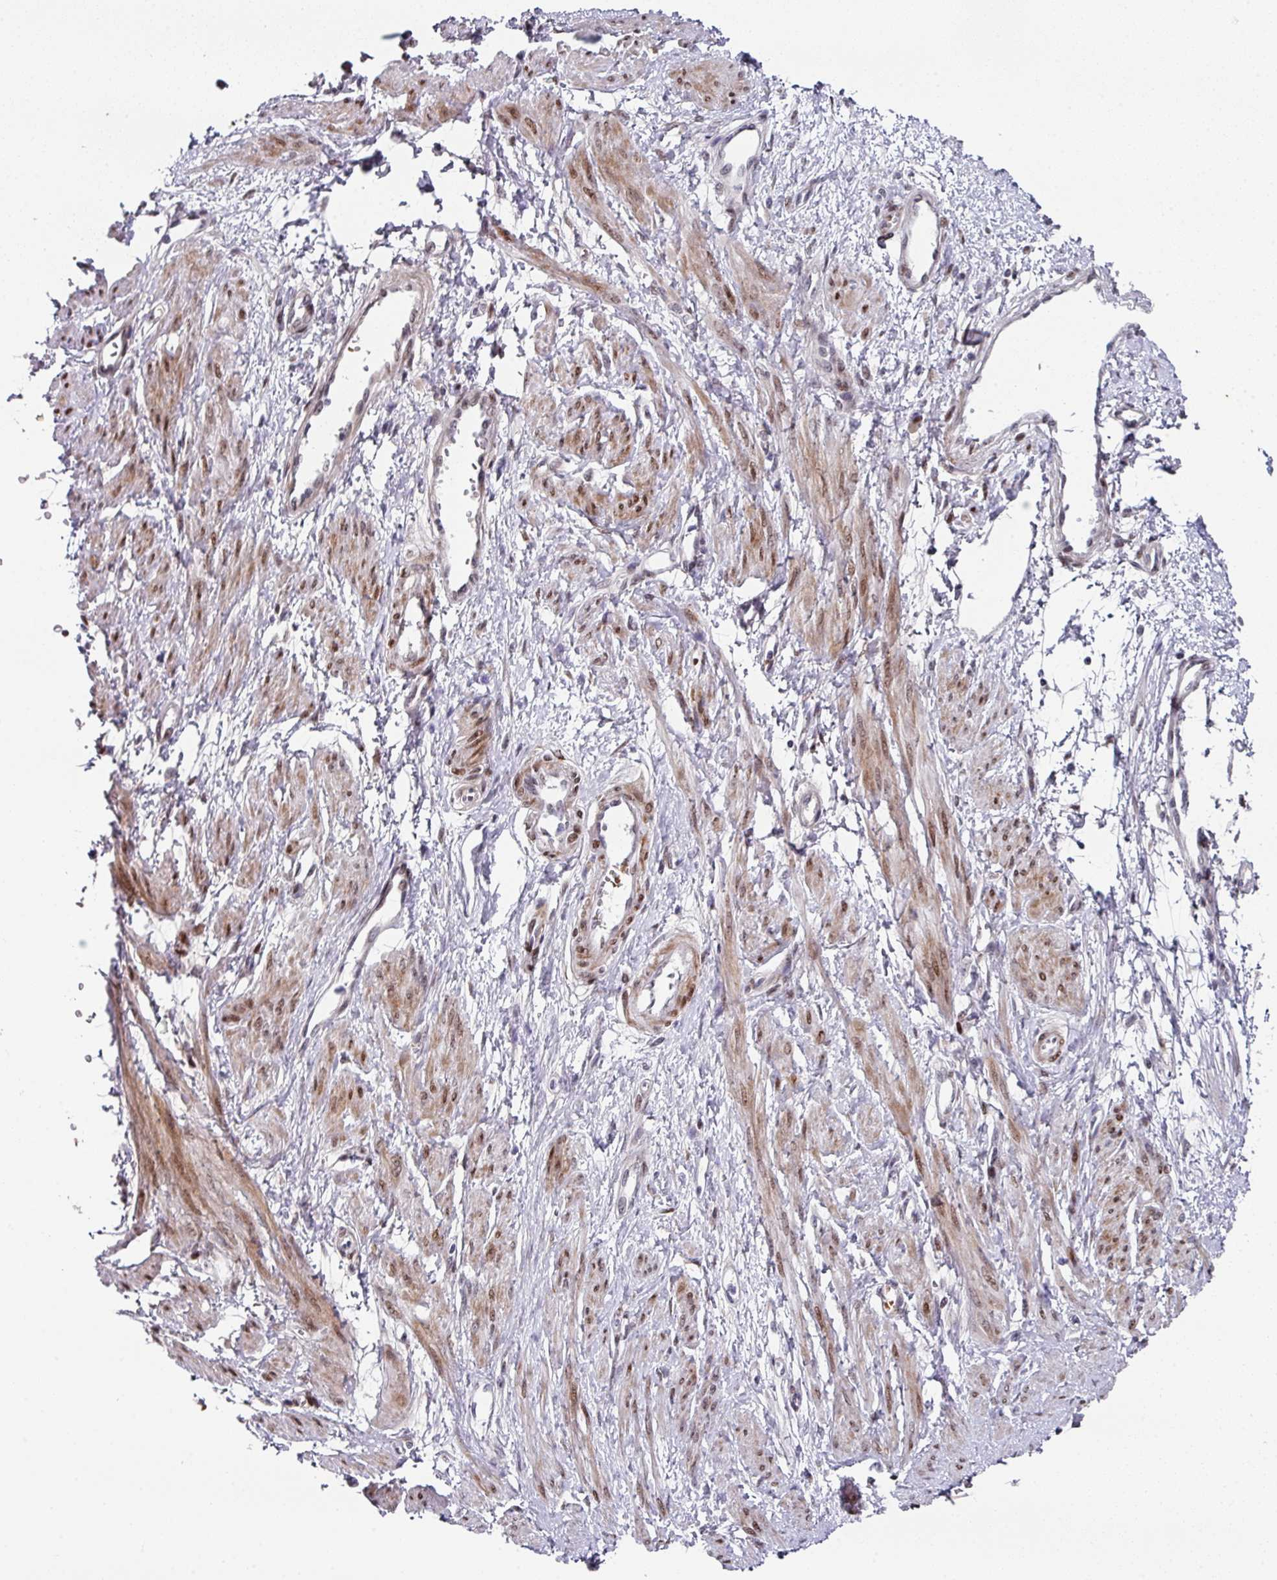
{"staining": {"intensity": "moderate", "quantity": "25%-75%", "location": "nuclear"}, "tissue": "smooth muscle", "cell_type": "Smooth muscle cells", "image_type": "normal", "snomed": [{"axis": "morphology", "description": "Normal tissue, NOS"}, {"axis": "topography", "description": "Smooth muscle"}, {"axis": "topography", "description": "Uterus"}], "caption": "Immunohistochemistry (IHC) histopathology image of unremarkable human smooth muscle stained for a protein (brown), which reveals medium levels of moderate nuclear expression in approximately 25%-75% of smooth muscle cells.", "gene": "CBX7", "patient": {"sex": "female", "age": 39}}